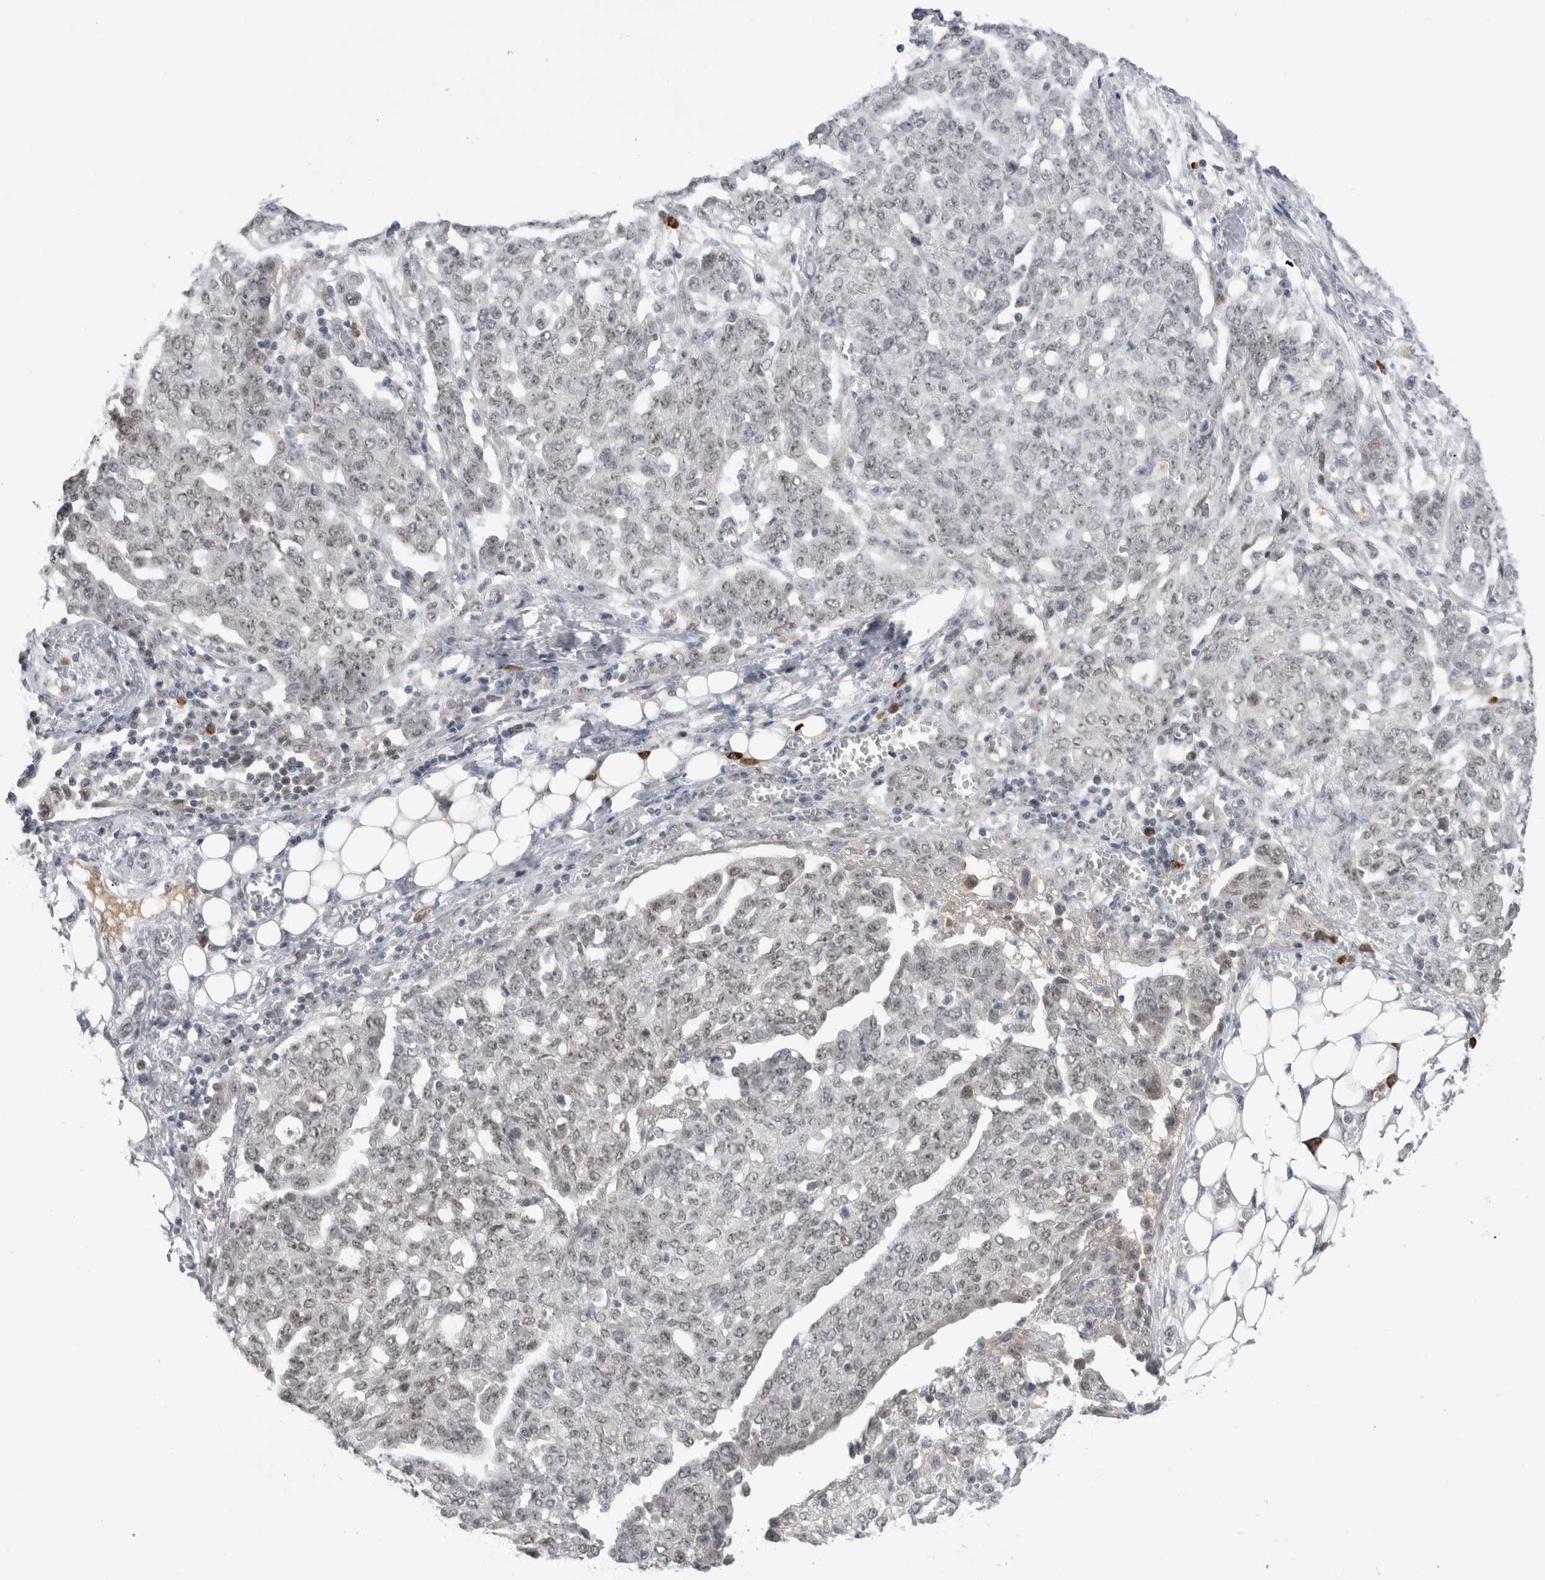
{"staining": {"intensity": "weak", "quantity": "<25%", "location": "nuclear"}, "tissue": "ovarian cancer", "cell_type": "Tumor cells", "image_type": "cancer", "snomed": [{"axis": "morphology", "description": "Cystadenocarcinoma, serous, NOS"}, {"axis": "topography", "description": "Soft tissue"}, {"axis": "topography", "description": "Ovary"}], "caption": "Image shows no protein expression in tumor cells of ovarian serous cystadenocarcinoma tissue.", "gene": "ZNF24", "patient": {"sex": "female", "age": 57}}